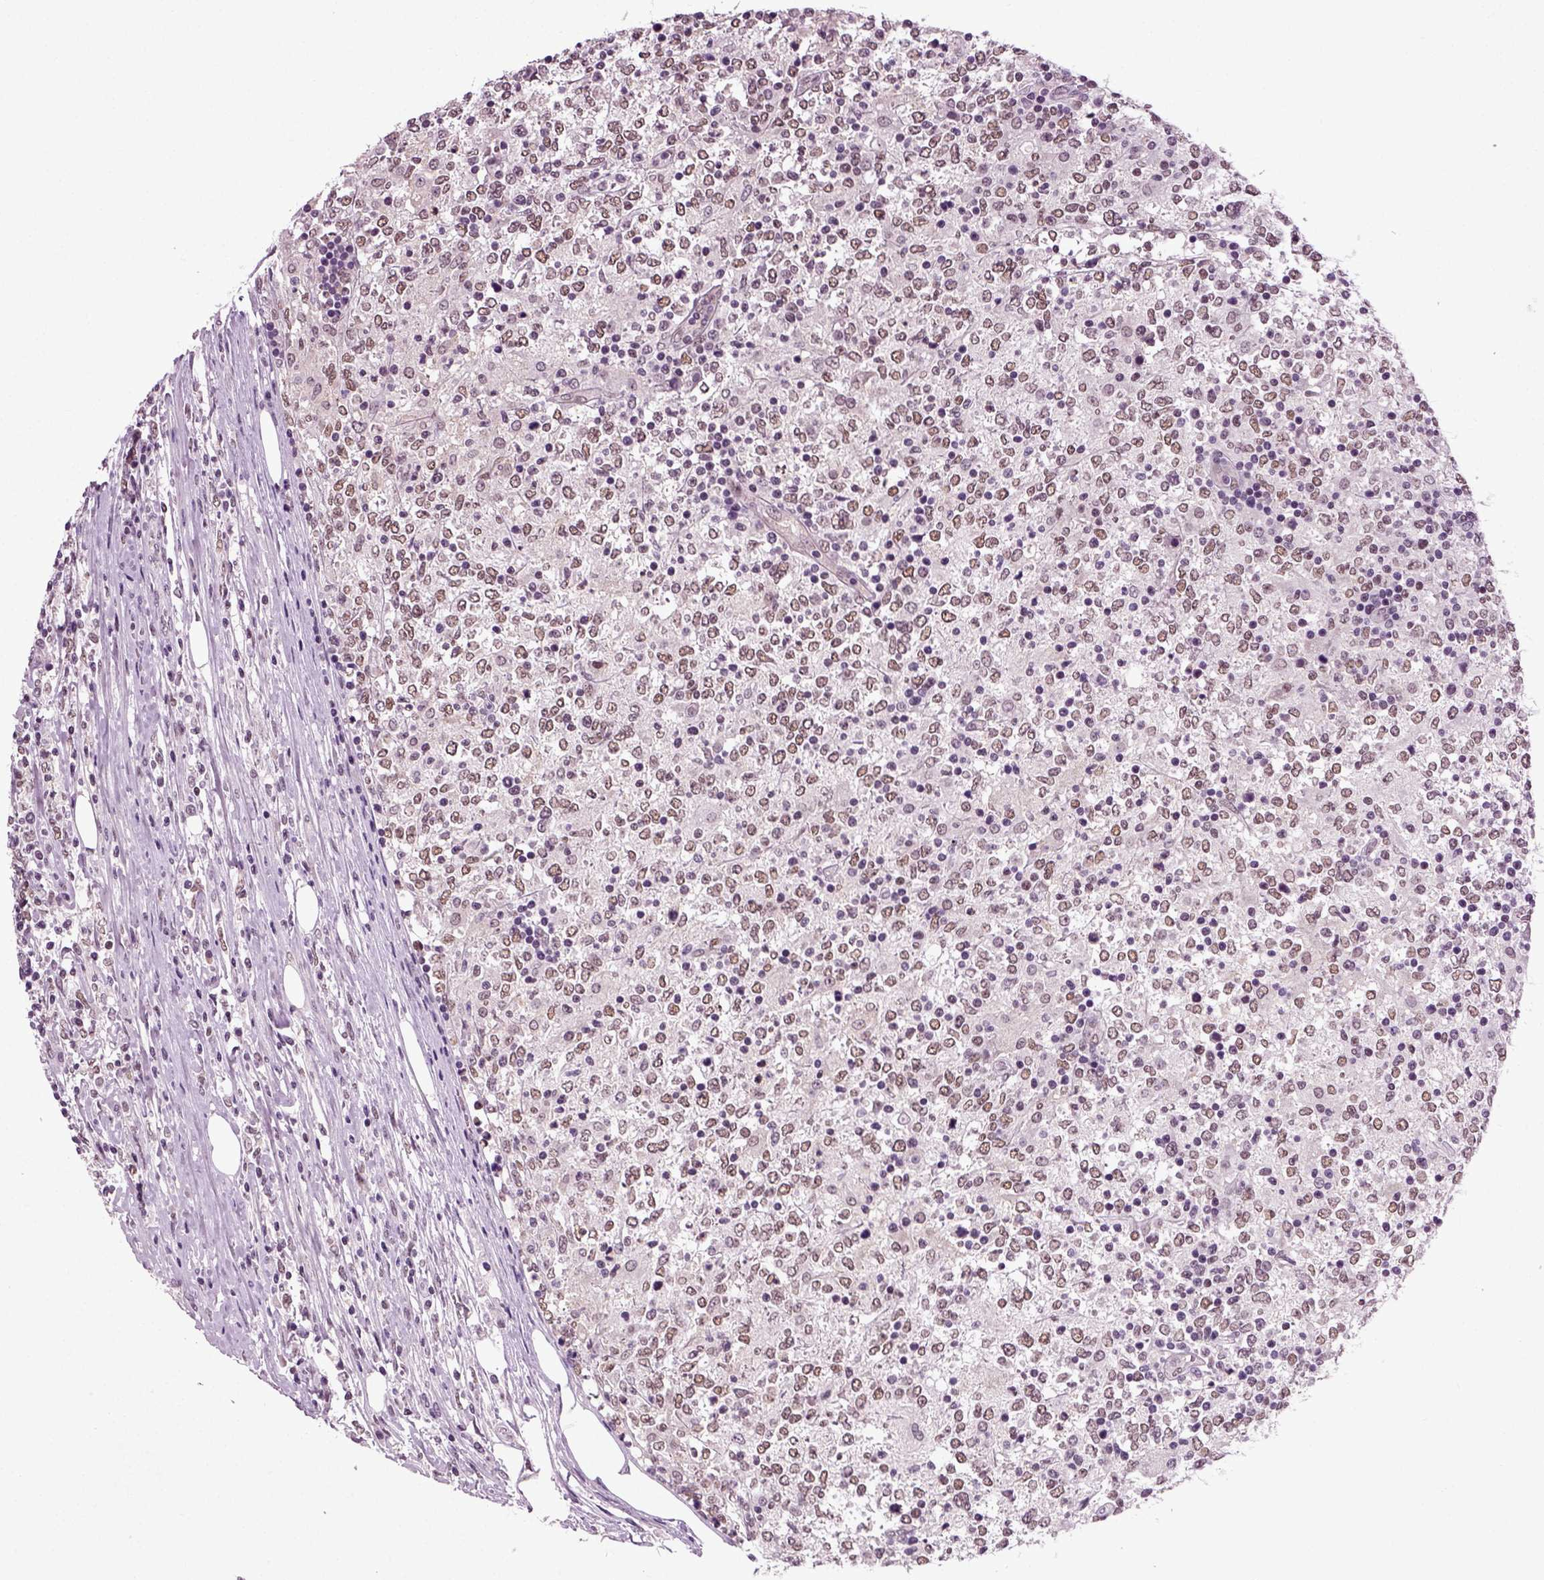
{"staining": {"intensity": "negative", "quantity": "none", "location": "none"}, "tissue": "lymphoma", "cell_type": "Tumor cells", "image_type": "cancer", "snomed": [{"axis": "morphology", "description": "Malignant lymphoma, non-Hodgkin's type, High grade"}, {"axis": "topography", "description": "Lymph node"}], "caption": "A high-resolution photomicrograph shows IHC staining of lymphoma, which reveals no significant positivity in tumor cells. Brightfield microscopy of IHC stained with DAB (3,3'-diaminobenzidine) (brown) and hematoxylin (blue), captured at high magnification.", "gene": "RCOR3", "patient": {"sex": "female", "age": 84}}